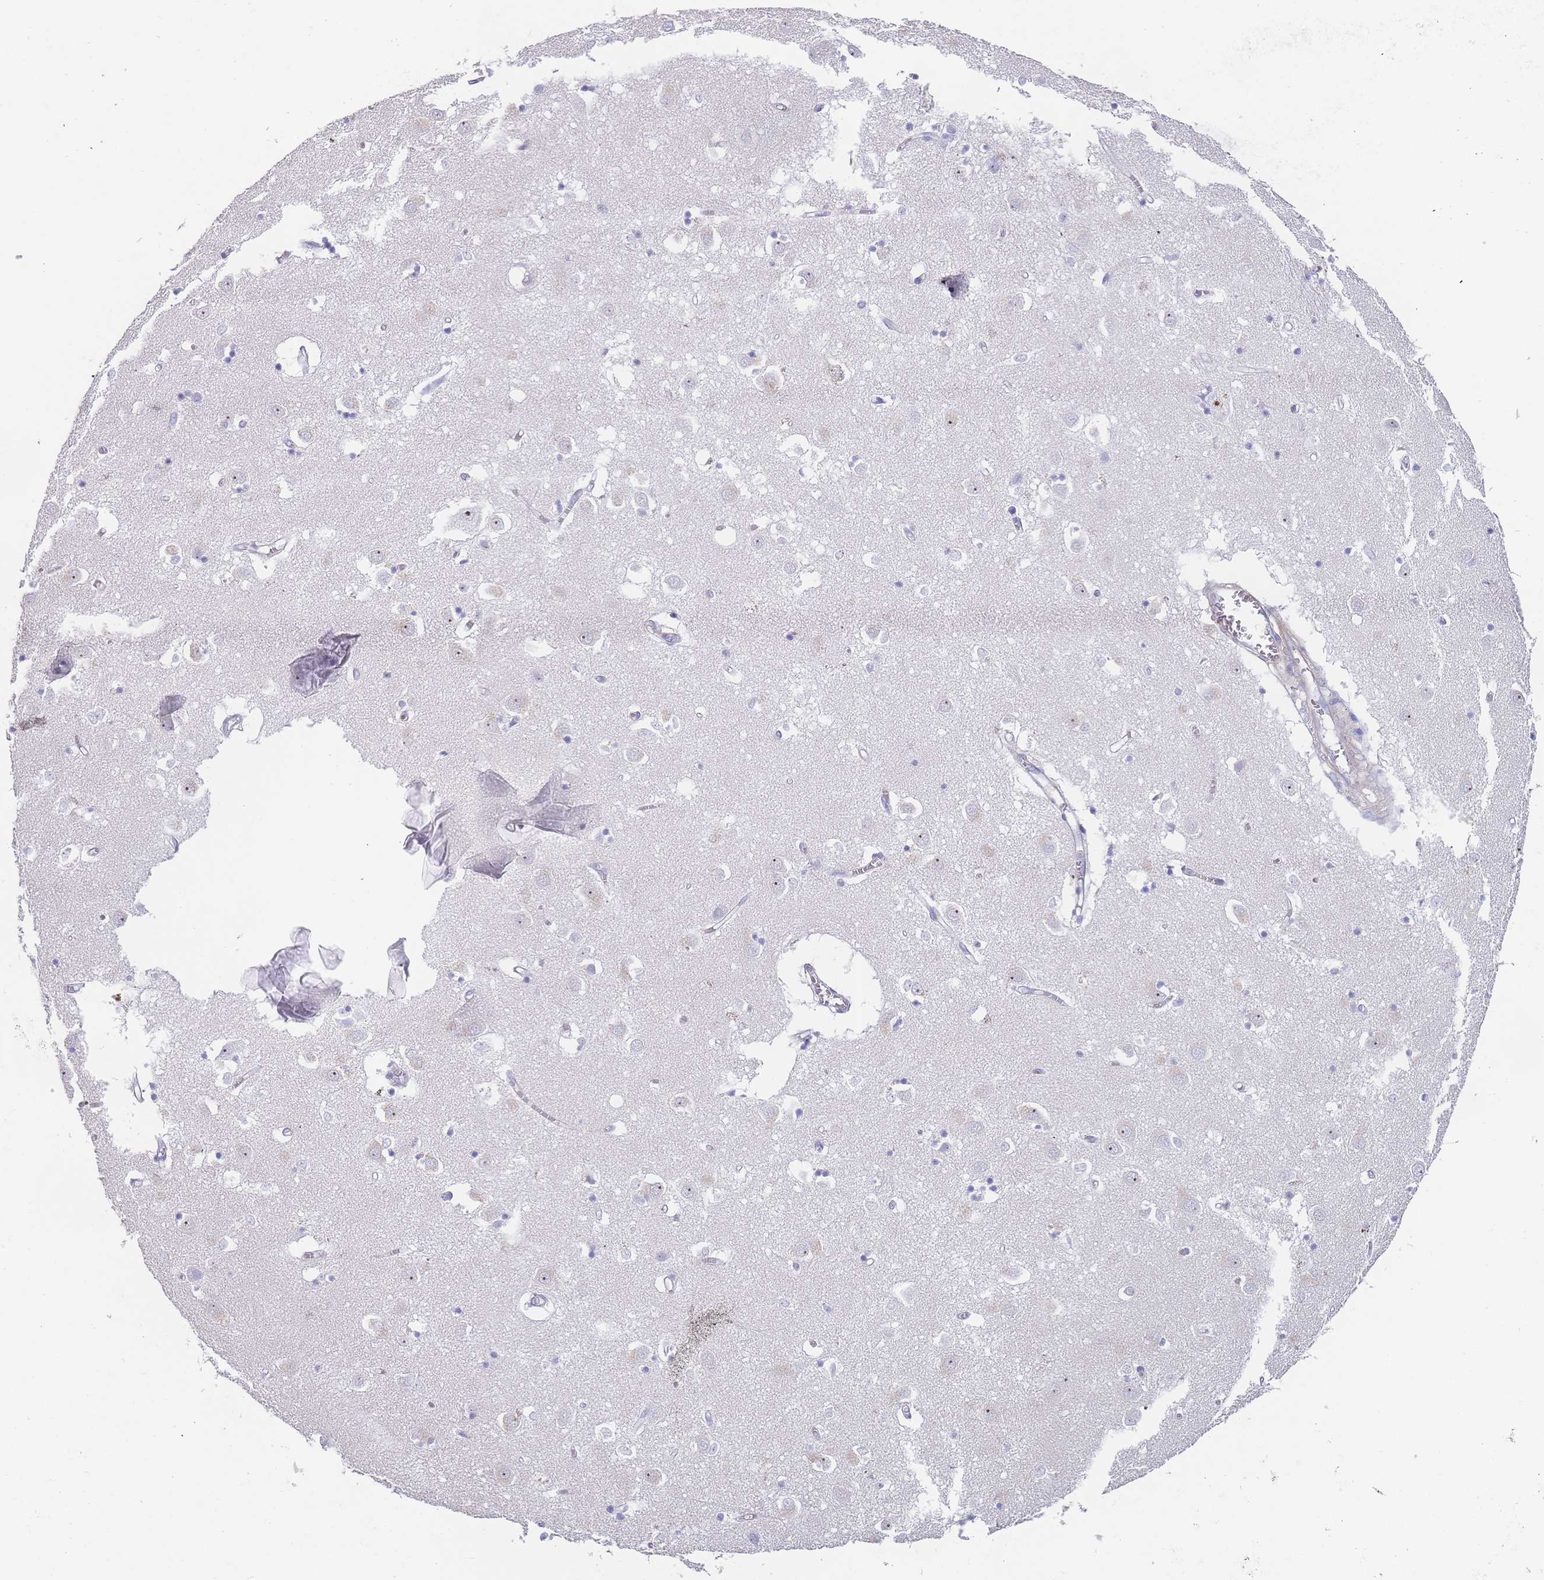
{"staining": {"intensity": "negative", "quantity": "none", "location": "none"}, "tissue": "caudate", "cell_type": "Glial cells", "image_type": "normal", "snomed": [{"axis": "morphology", "description": "Normal tissue, NOS"}, {"axis": "topography", "description": "Lateral ventricle wall"}], "caption": "The histopathology image exhibits no staining of glial cells in normal caudate.", "gene": "NOP14", "patient": {"sex": "male", "age": 70}}